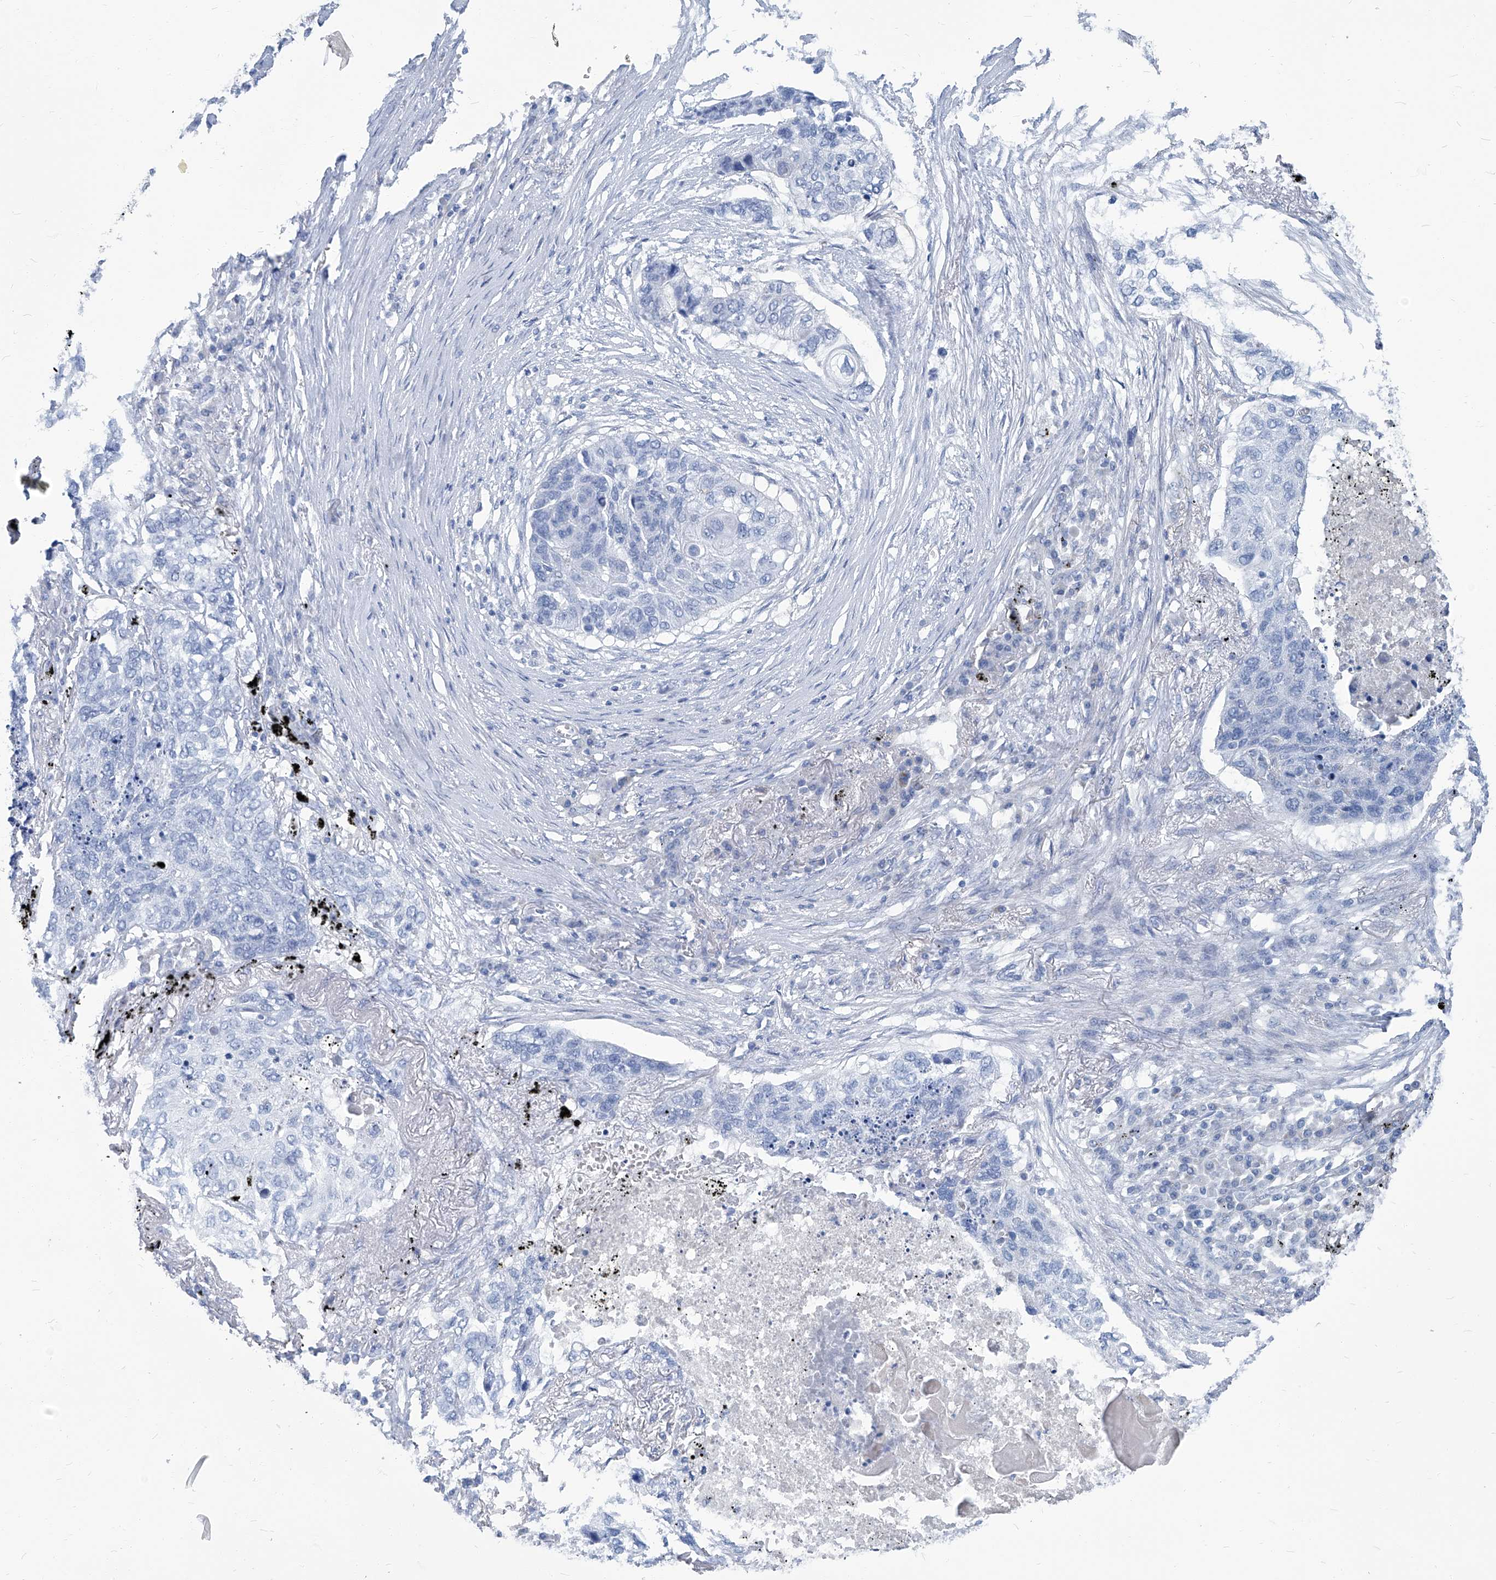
{"staining": {"intensity": "negative", "quantity": "none", "location": "none"}, "tissue": "lung cancer", "cell_type": "Tumor cells", "image_type": "cancer", "snomed": [{"axis": "morphology", "description": "Squamous cell carcinoma, NOS"}, {"axis": "topography", "description": "Lung"}], "caption": "Immunohistochemistry (IHC) histopathology image of neoplastic tissue: lung cancer (squamous cell carcinoma) stained with DAB (3,3'-diaminobenzidine) shows no significant protein positivity in tumor cells.", "gene": "PFKL", "patient": {"sex": "female", "age": 63}}